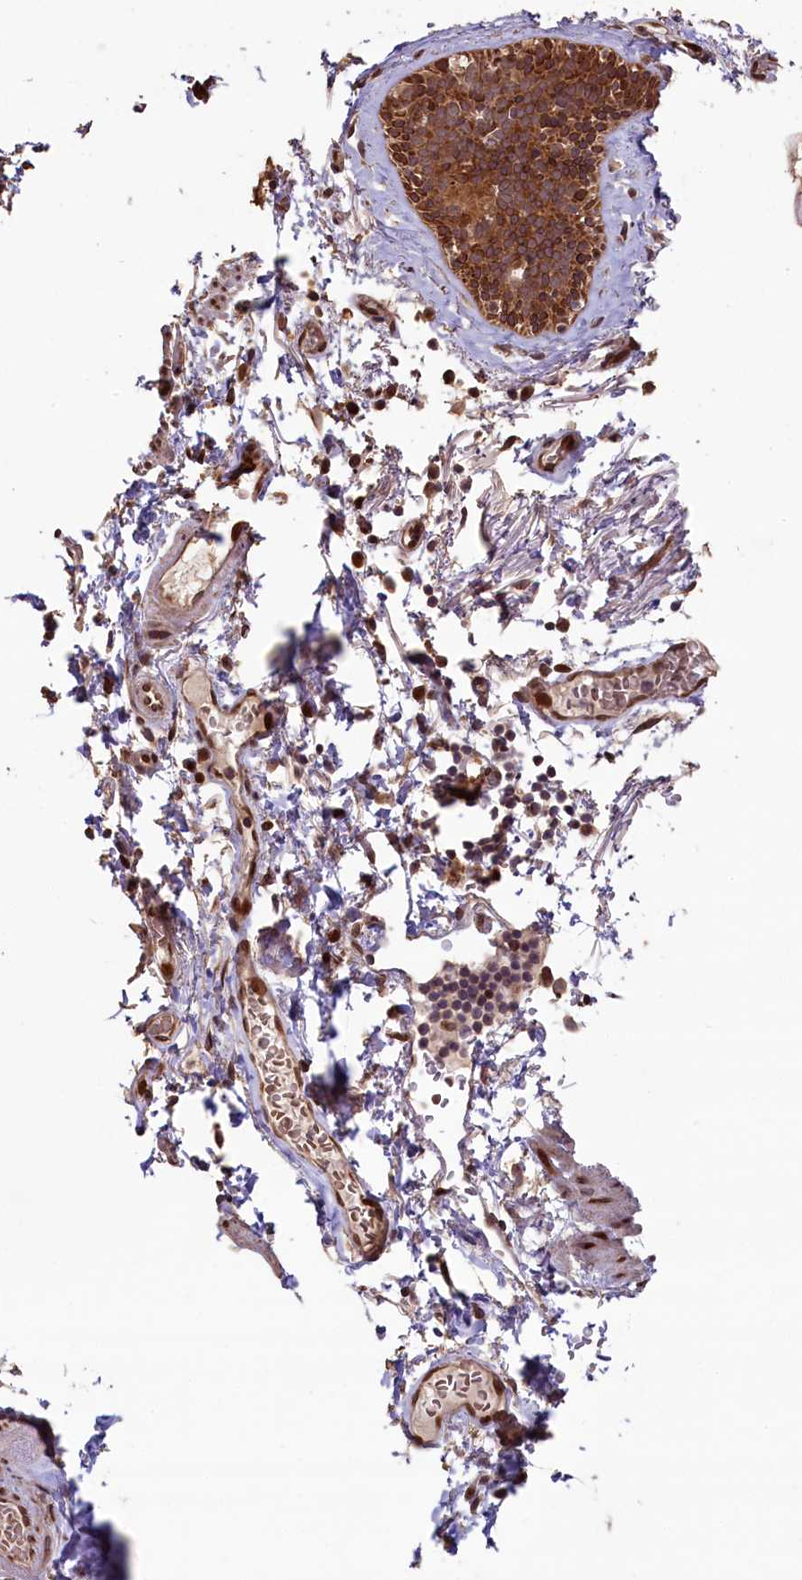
{"staining": {"intensity": "weak", "quantity": ">75%", "location": "cytoplasmic/membranous"}, "tissue": "adipose tissue", "cell_type": "Adipocytes", "image_type": "normal", "snomed": [{"axis": "morphology", "description": "Normal tissue, NOS"}, {"axis": "topography", "description": "Lymph node"}, {"axis": "topography", "description": "Bronchus"}], "caption": "Immunohistochemistry histopathology image of benign adipose tissue: adipose tissue stained using IHC shows low levels of weak protein expression localized specifically in the cytoplasmic/membranous of adipocytes, appearing as a cytoplasmic/membranous brown color.", "gene": "SLC38A7", "patient": {"sex": "male", "age": 63}}